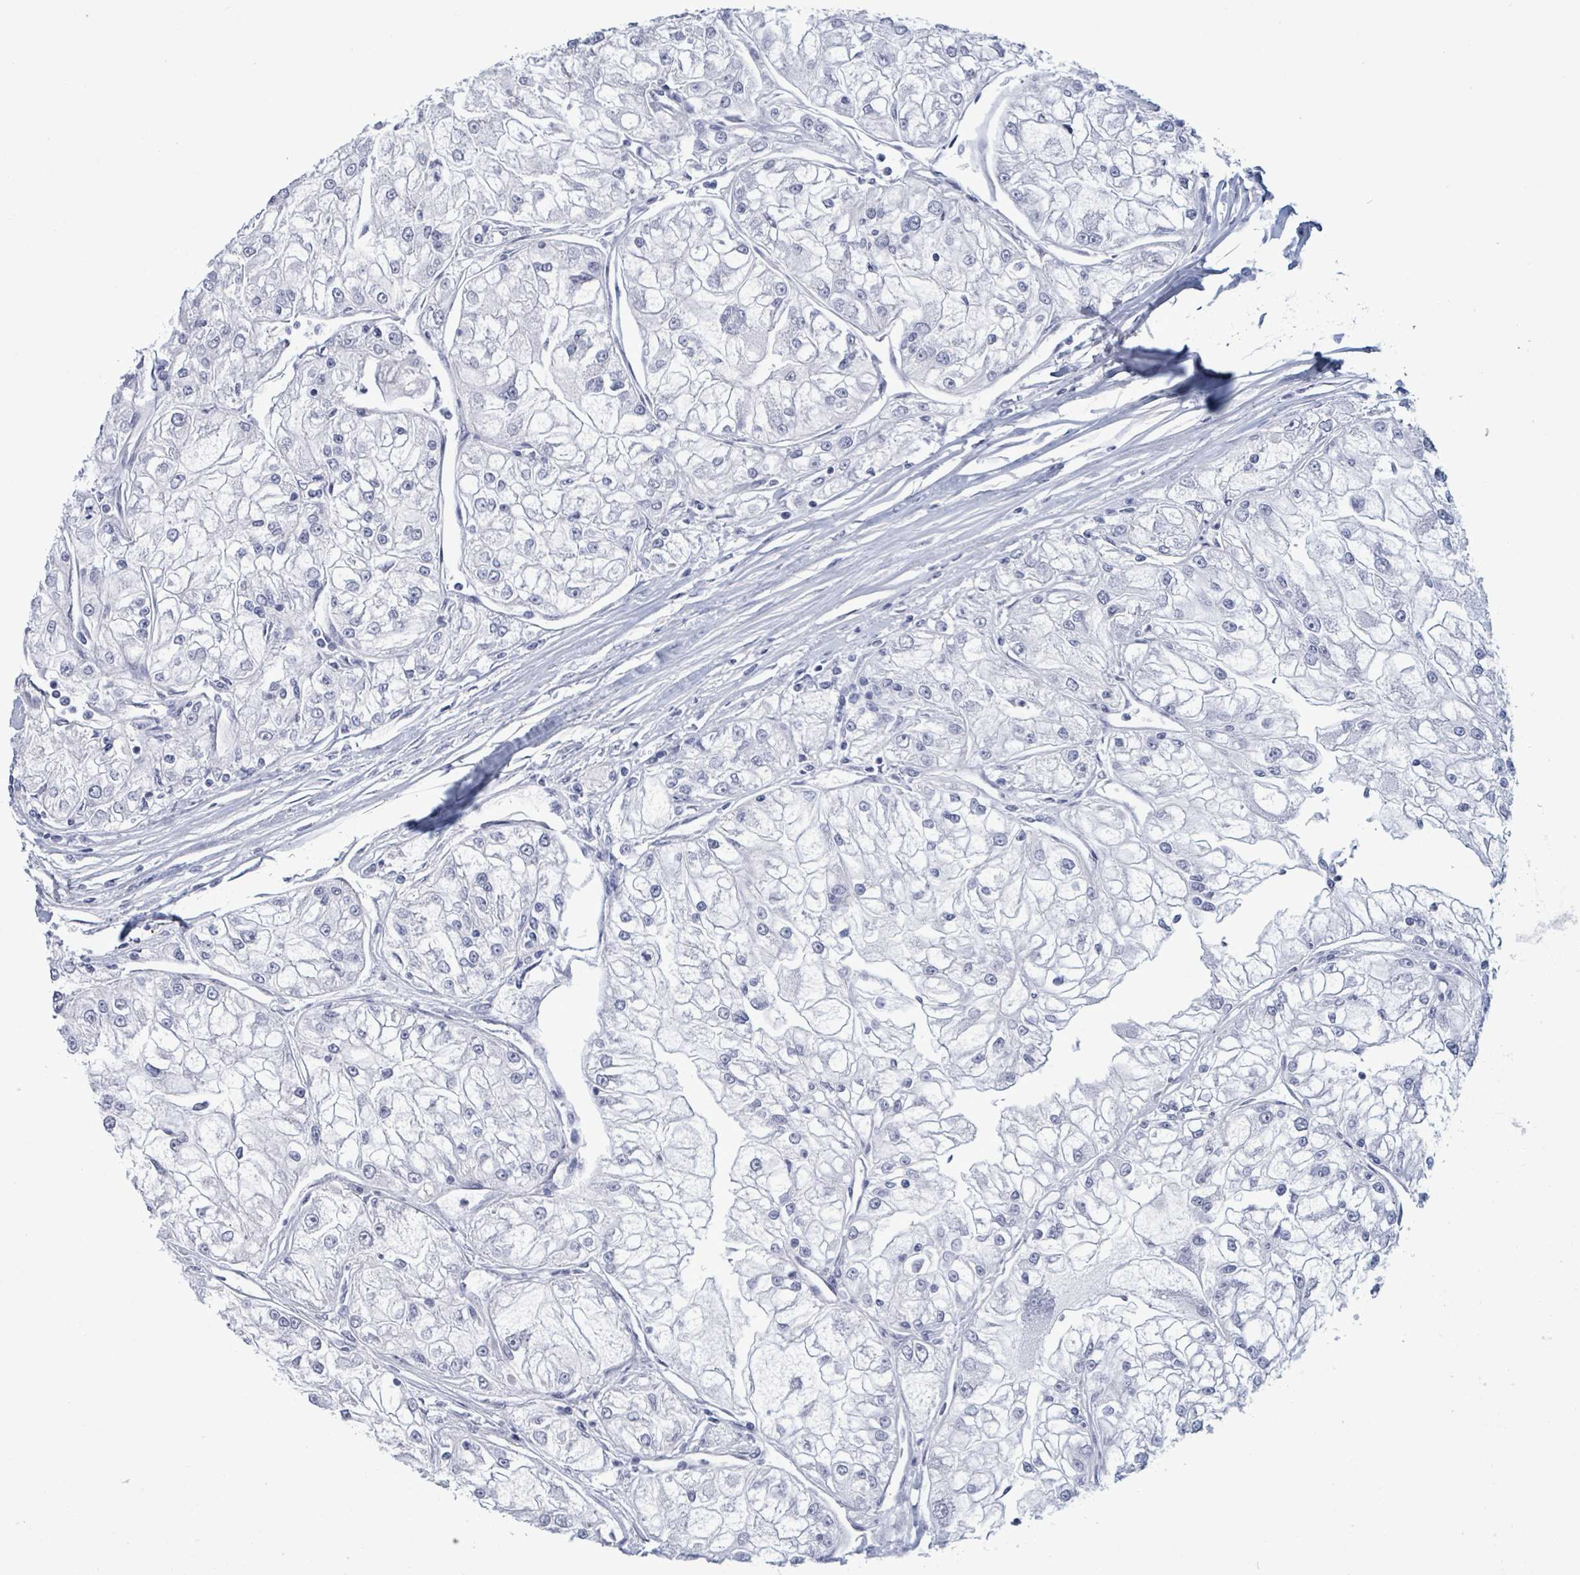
{"staining": {"intensity": "negative", "quantity": "none", "location": "none"}, "tissue": "renal cancer", "cell_type": "Tumor cells", "image_type": "cancer", "snomed": [{"axis": "morphology", "description": "Adenocarcinoma, NOS"}, {"axis": "topography", "description": "Kidney"}], "caption": "Renal cancer (adenocarcinoma) stained for a protein using immunohistochemistry shows no positivity tumor cells.", "gene": "NKX2-1", "patient": {"sex": "female", "age": 72}}